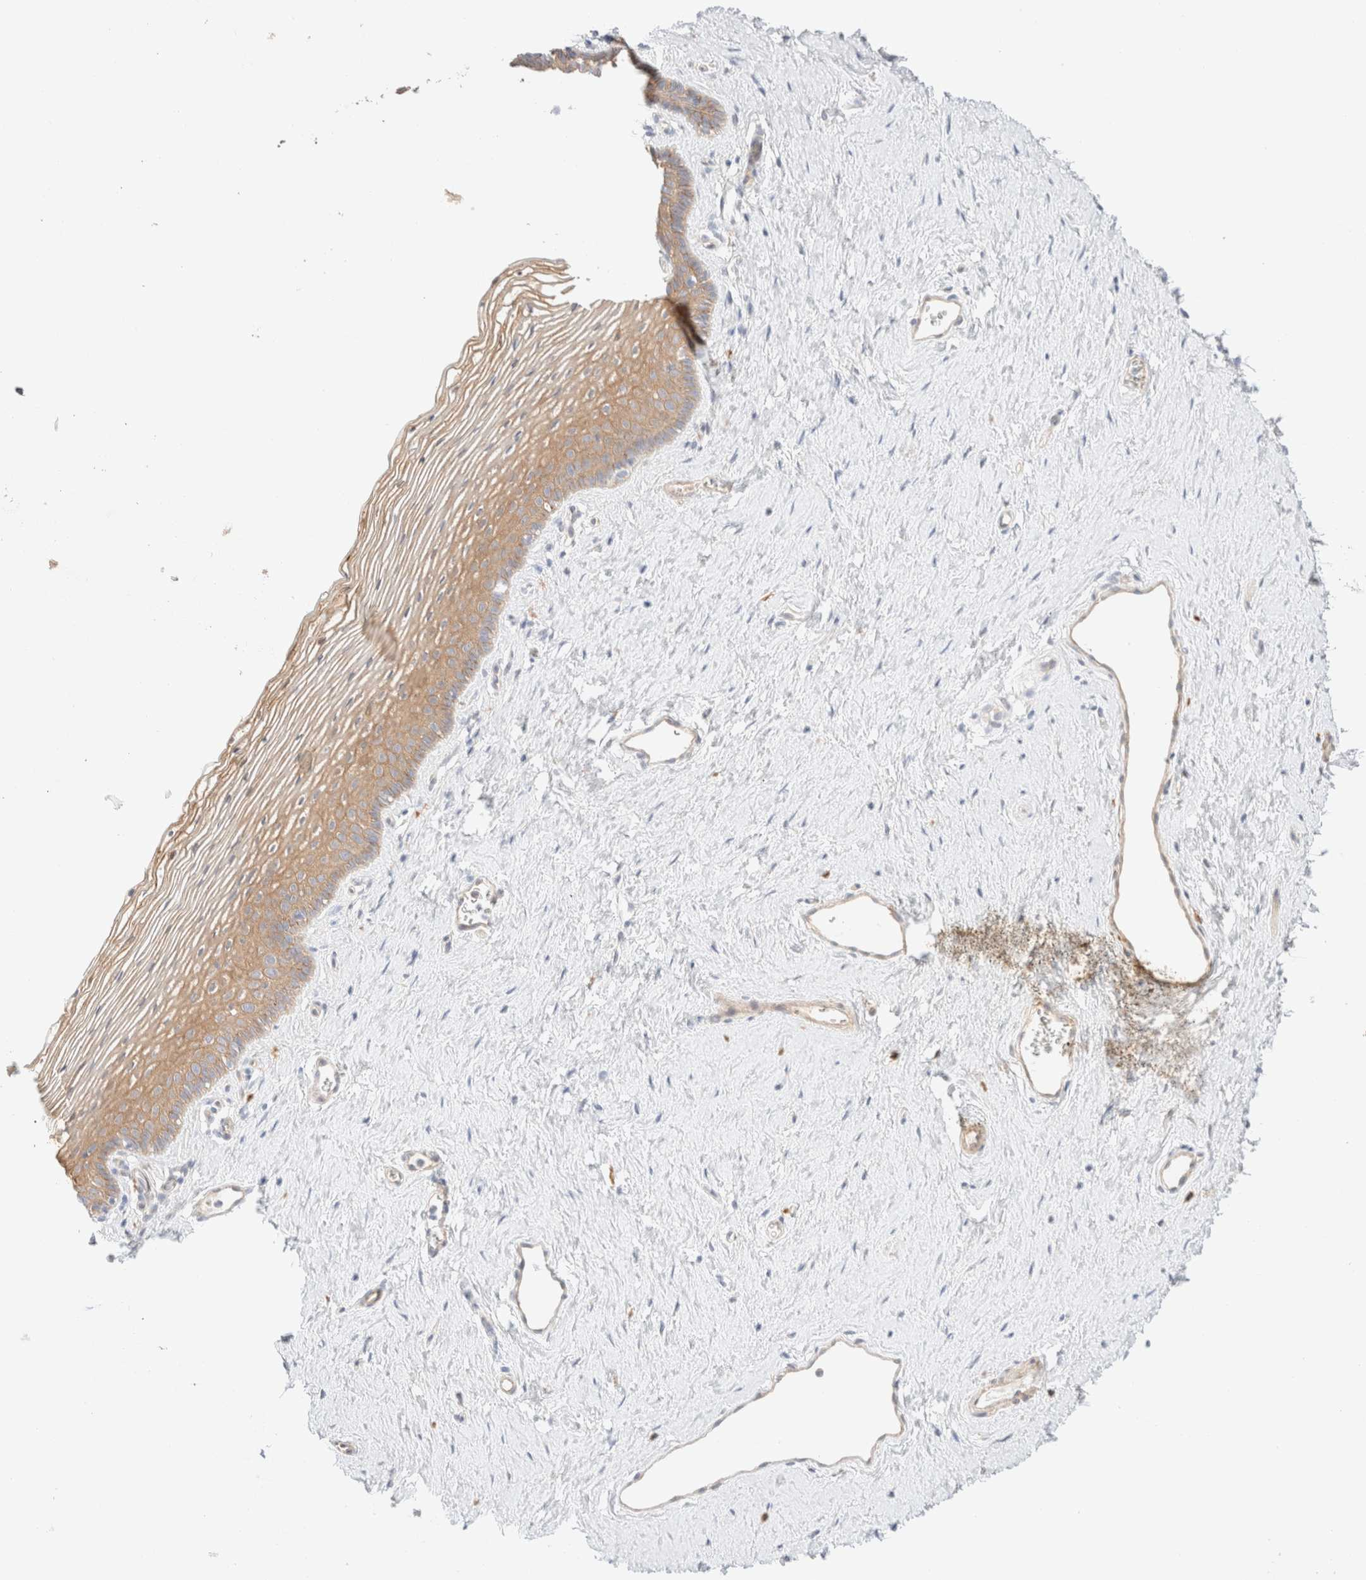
{"staining": {"intensity": "moderate", "quantity": ">75%", "location": "cytoplasmic/membranous"}, "tissue": "vagina", "cell_type": "Squamous epithelial cells", "image_type": "normal", "snomed": [{"axis": "morphology", "description": "Normal tissue, NOS"}, {"axis": "topography", "description": "Vagina"}], "caption": "Immunohistochemistry (IHC) micrograph of unremarkable human vagina stained for a protein (brown), which exhibits medium levels of moderate cytoplasmic/membranous expression in about >75% of squamous epithelial cells.", "gene": "NIBAN2", "patient": {"sex": "female", "age": 32}}